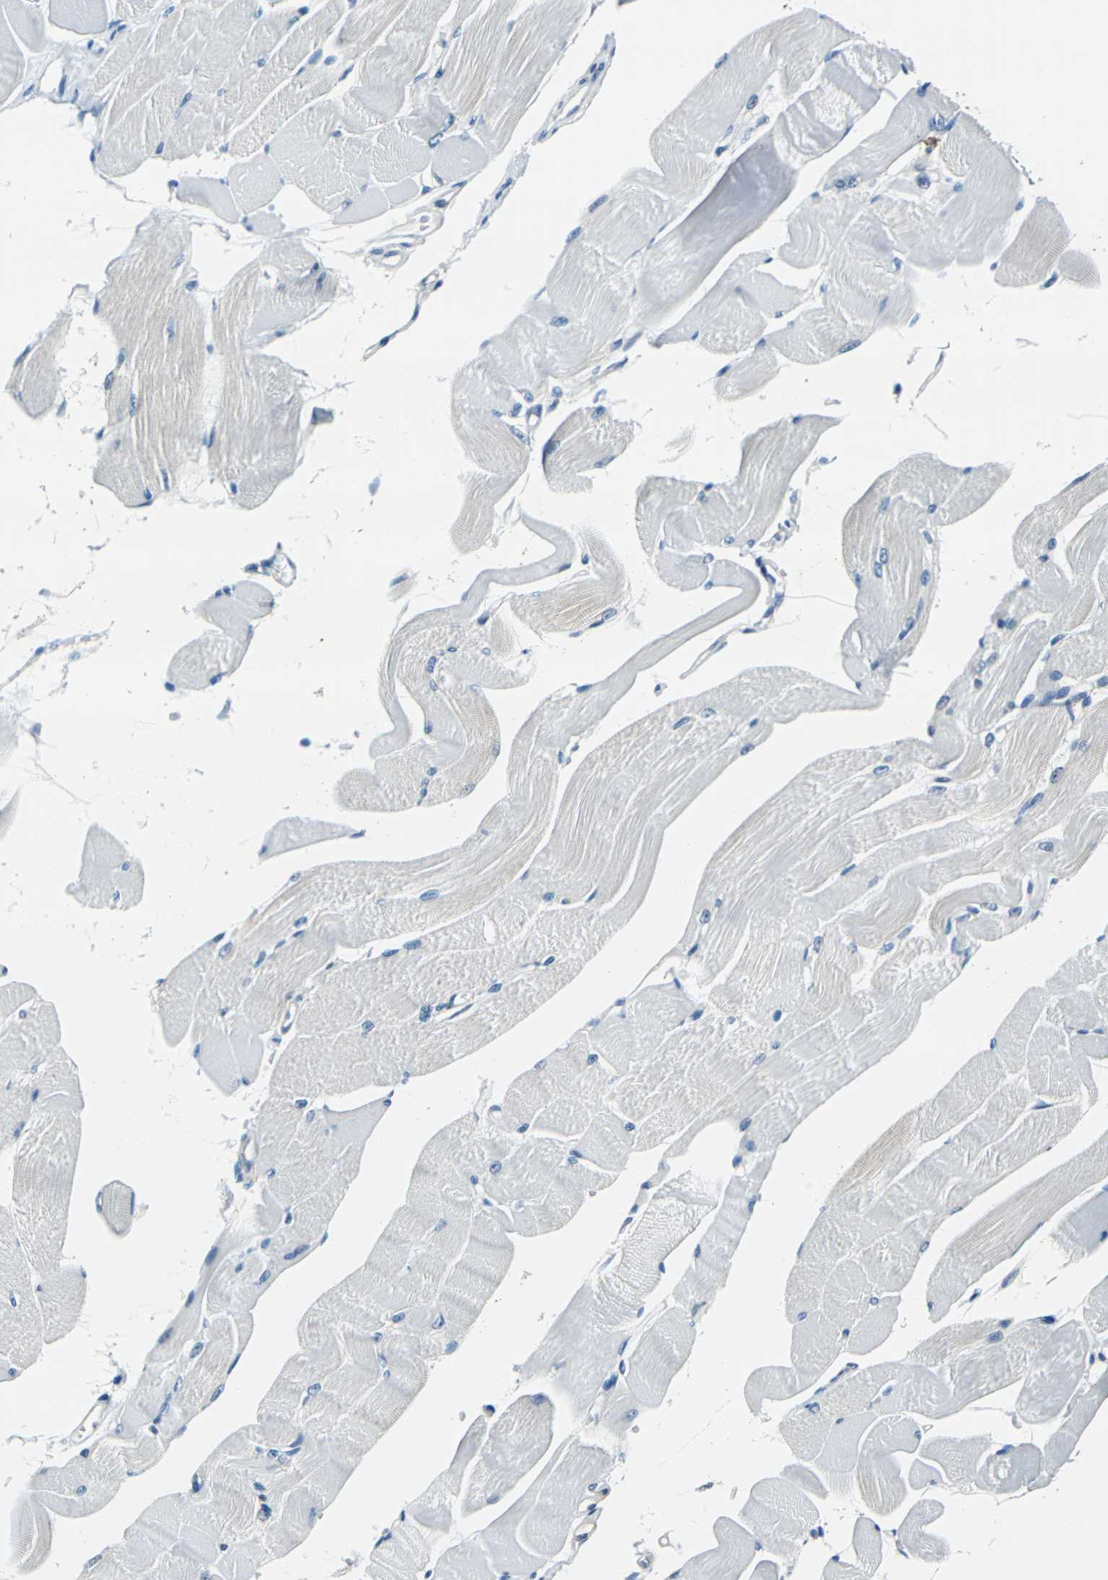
{"staining": {"intensity": "negative", "quantity": "none", "location": "none"}, "tissue": "skeletal muscle", "cell_type": "Myocytes", "image_type": "normal", "snomed": [{"axis": "morphology", "description": "Normal tissue, NOS"}, {"axis": "topography", "description": "Skeletal muscle"}, {"axis": "topography", "description": "Peripheral nerve tissue"}], "caption": "The micrograph displays no staining of myocytes in normal skeletal muscle. The staining was performed using DAB to visualize the protein expression in brown, while the nuclei were stained in blue with hematoxylin (Magnification: 20x).", "gene": "FKBP4", "patient": {"sex": "female", "age": 84}}